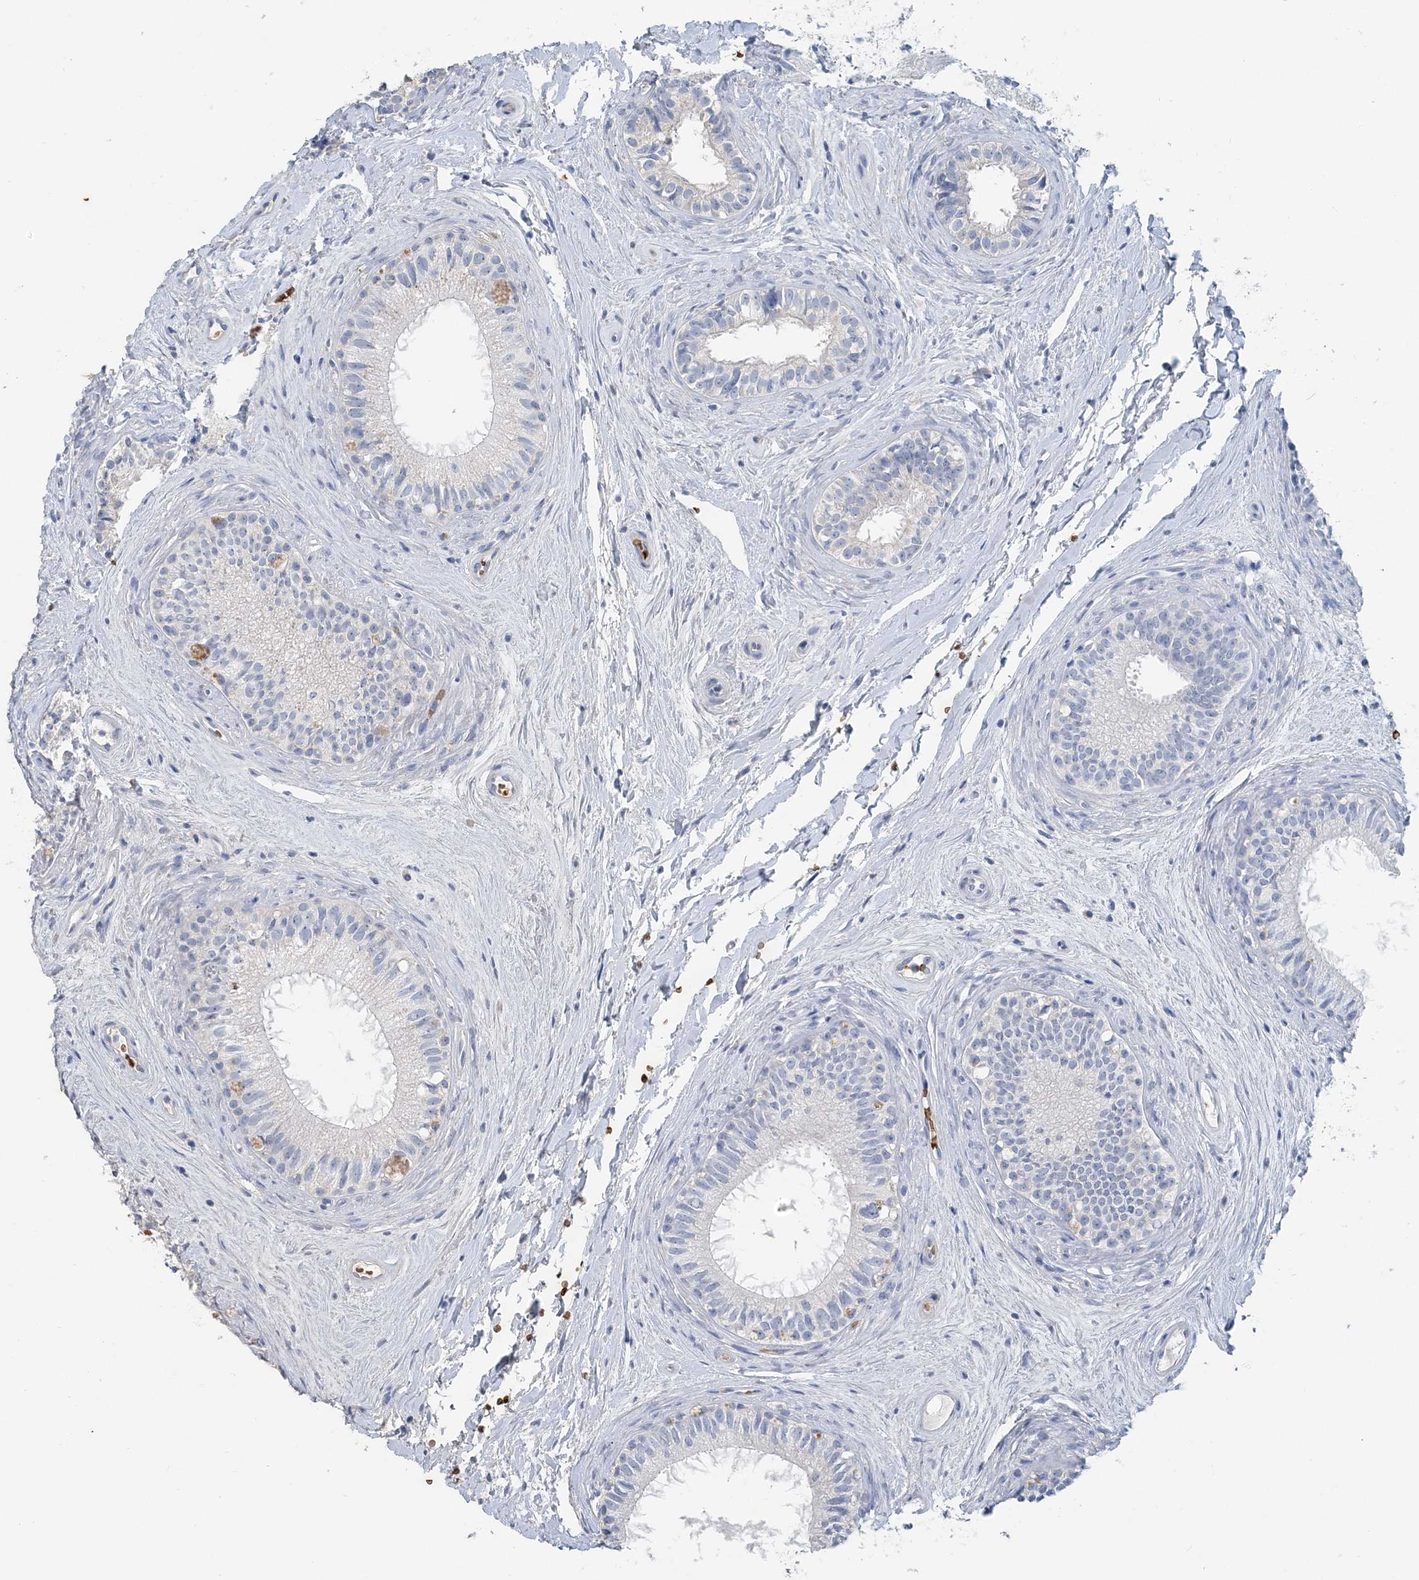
{"staining": {"intensity": "negative", "quantity": "none", "location": "none"}, "tissue": "epididymis", "cell_type": "Glandular cells", "image_type": "normal", "snomed": [{"axis": "morphology", "description": "Normal tissue, NOS"}, {"axis": "topography", "description": "Epididymis"}], "caption": "Immunohistochemical staining of benign epididymis displays no significant positivity in glandular cells. The staining was performed using DAB to visualize the protein expression in brown, while the nuclei were stained in blue with hematoxylin (Magnification: 20x).", "gene": "HBD", "patient": {"sex": "male", "age": 71}}